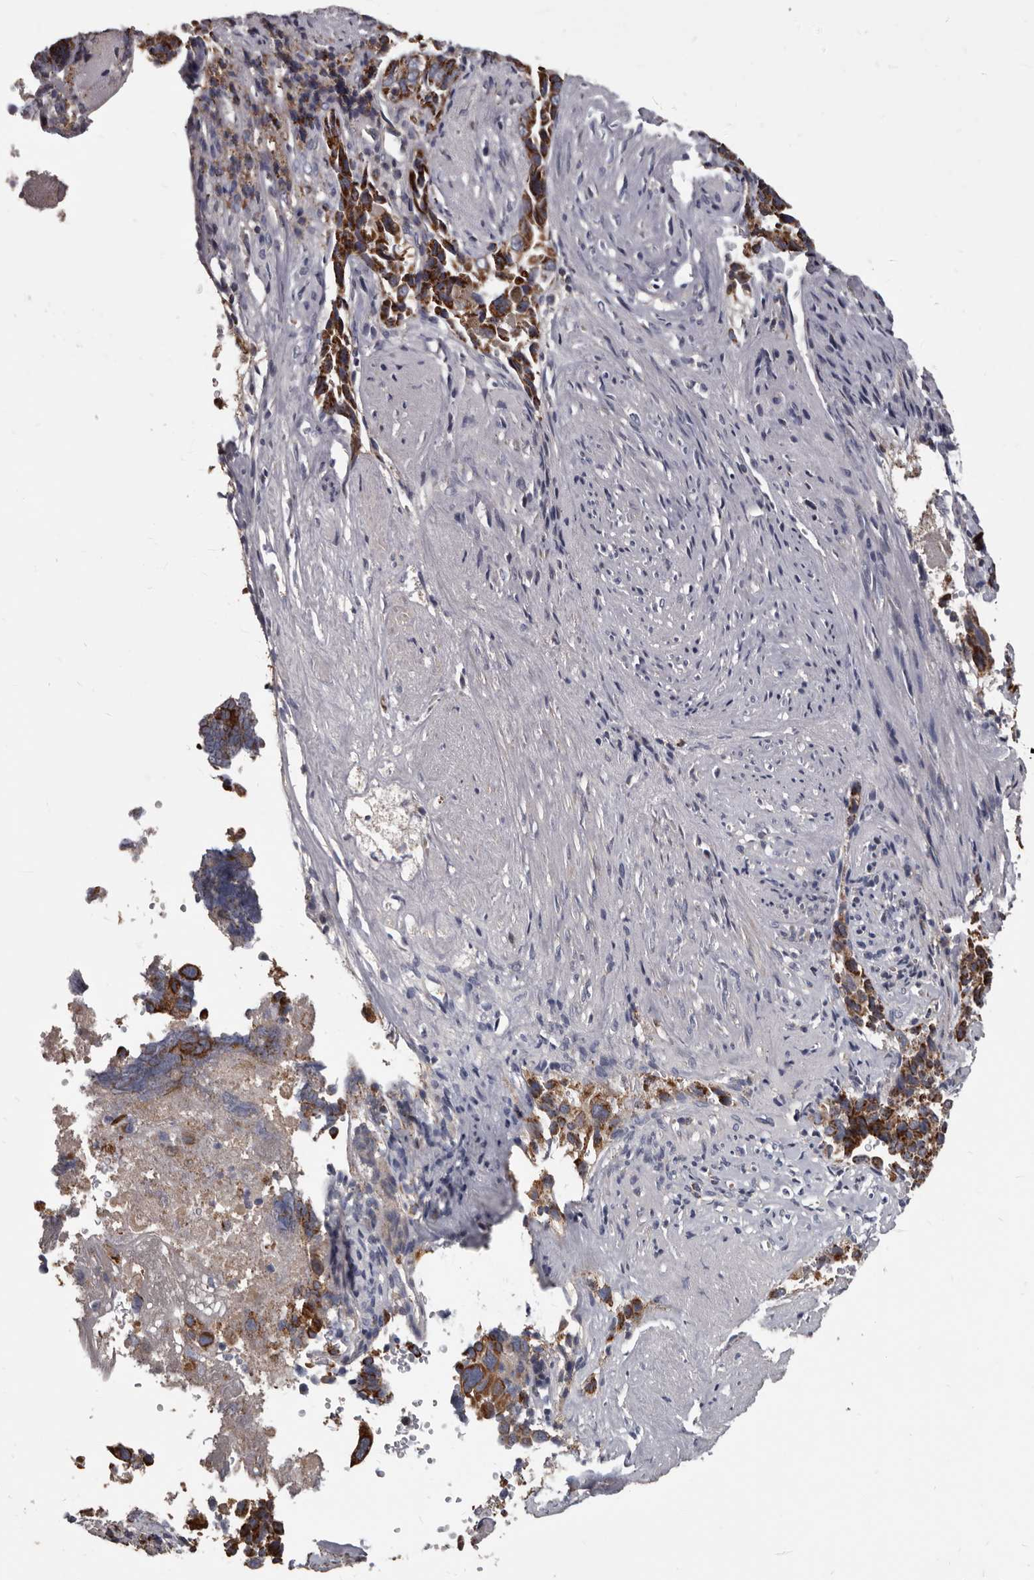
{"staining": {"intensity": "strong", "quantity": ">75%", "location": "cytoplasmic/membranous"}, "tissue": "liver cancer", "cell_type": "Tumor cells", "image_type": "cancer", "snomed": [{"axis": "morphology", "description": "Cholangiocarcinoma"}, {"axis": "topography", "description": "Liver"}], "caption": "Protein staining of liver cancer tissue exhibits strong cytoplasmic/membranous staining in approximately >75% of tumor cells. (brown staining indicates protein expression, while blue staining denotes nuclei).", "gene": "ALDH5A1", "patient": {"sex": "female", "age": 79}}